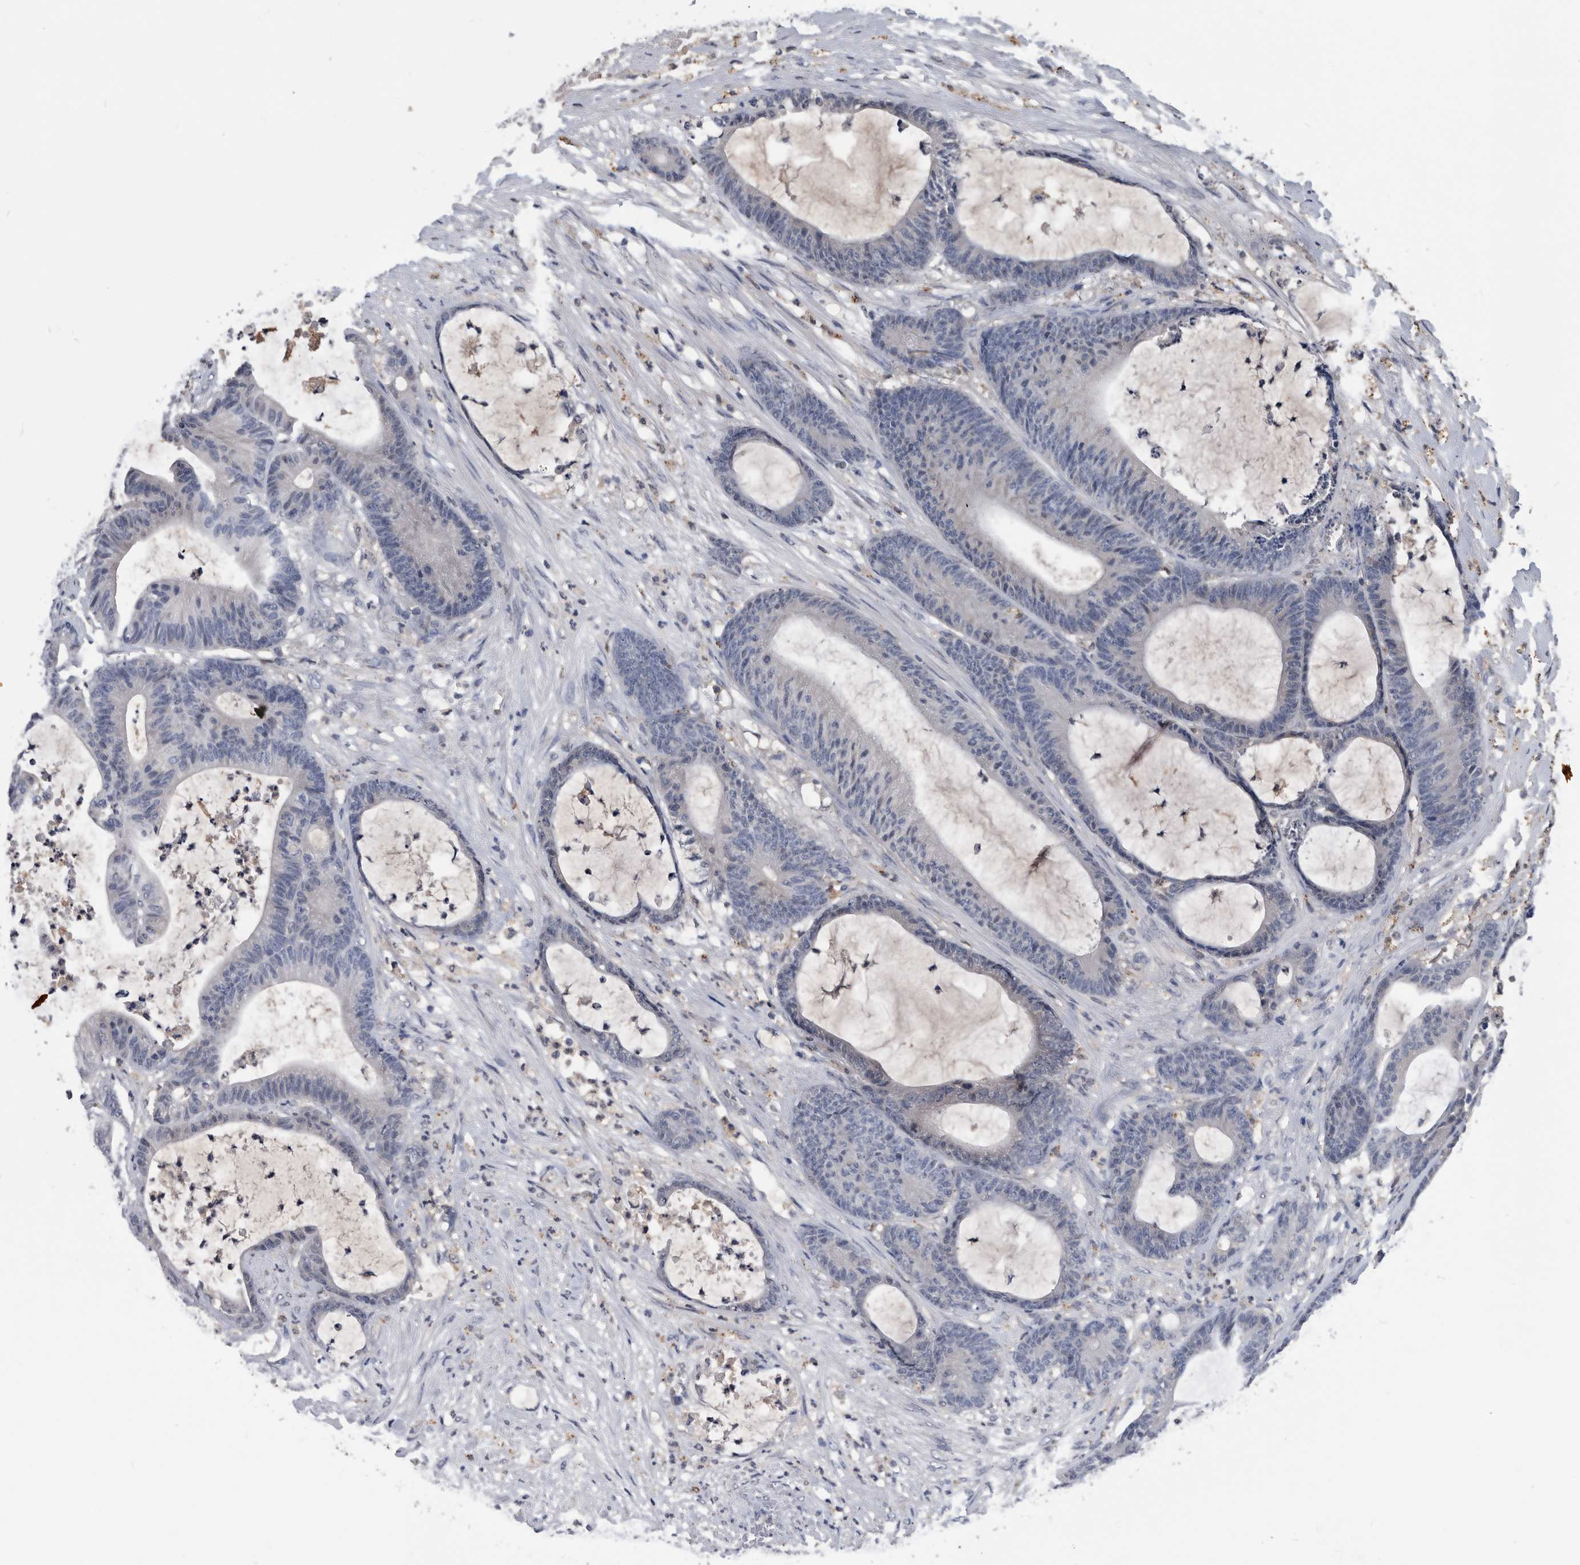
{"staining": {"intensity": "negative", "quantity": "none", "location": "none"}, "tissue": "colorectal cancer", "cell_type": "Tumor cells", "image_type": "cancer", "snomed": [{"axis": "morphology", "description": "Adenocarcinoma, NOS"}, {"axis": "topography", "description": "Colon"}], "caption": "Immunohistochemical staining of colorectal adenocarcinoma demonstrates no significant positivity in tumor cells.", "gene": "PDXK", "patient": {"sex": "female", "age": 84}}